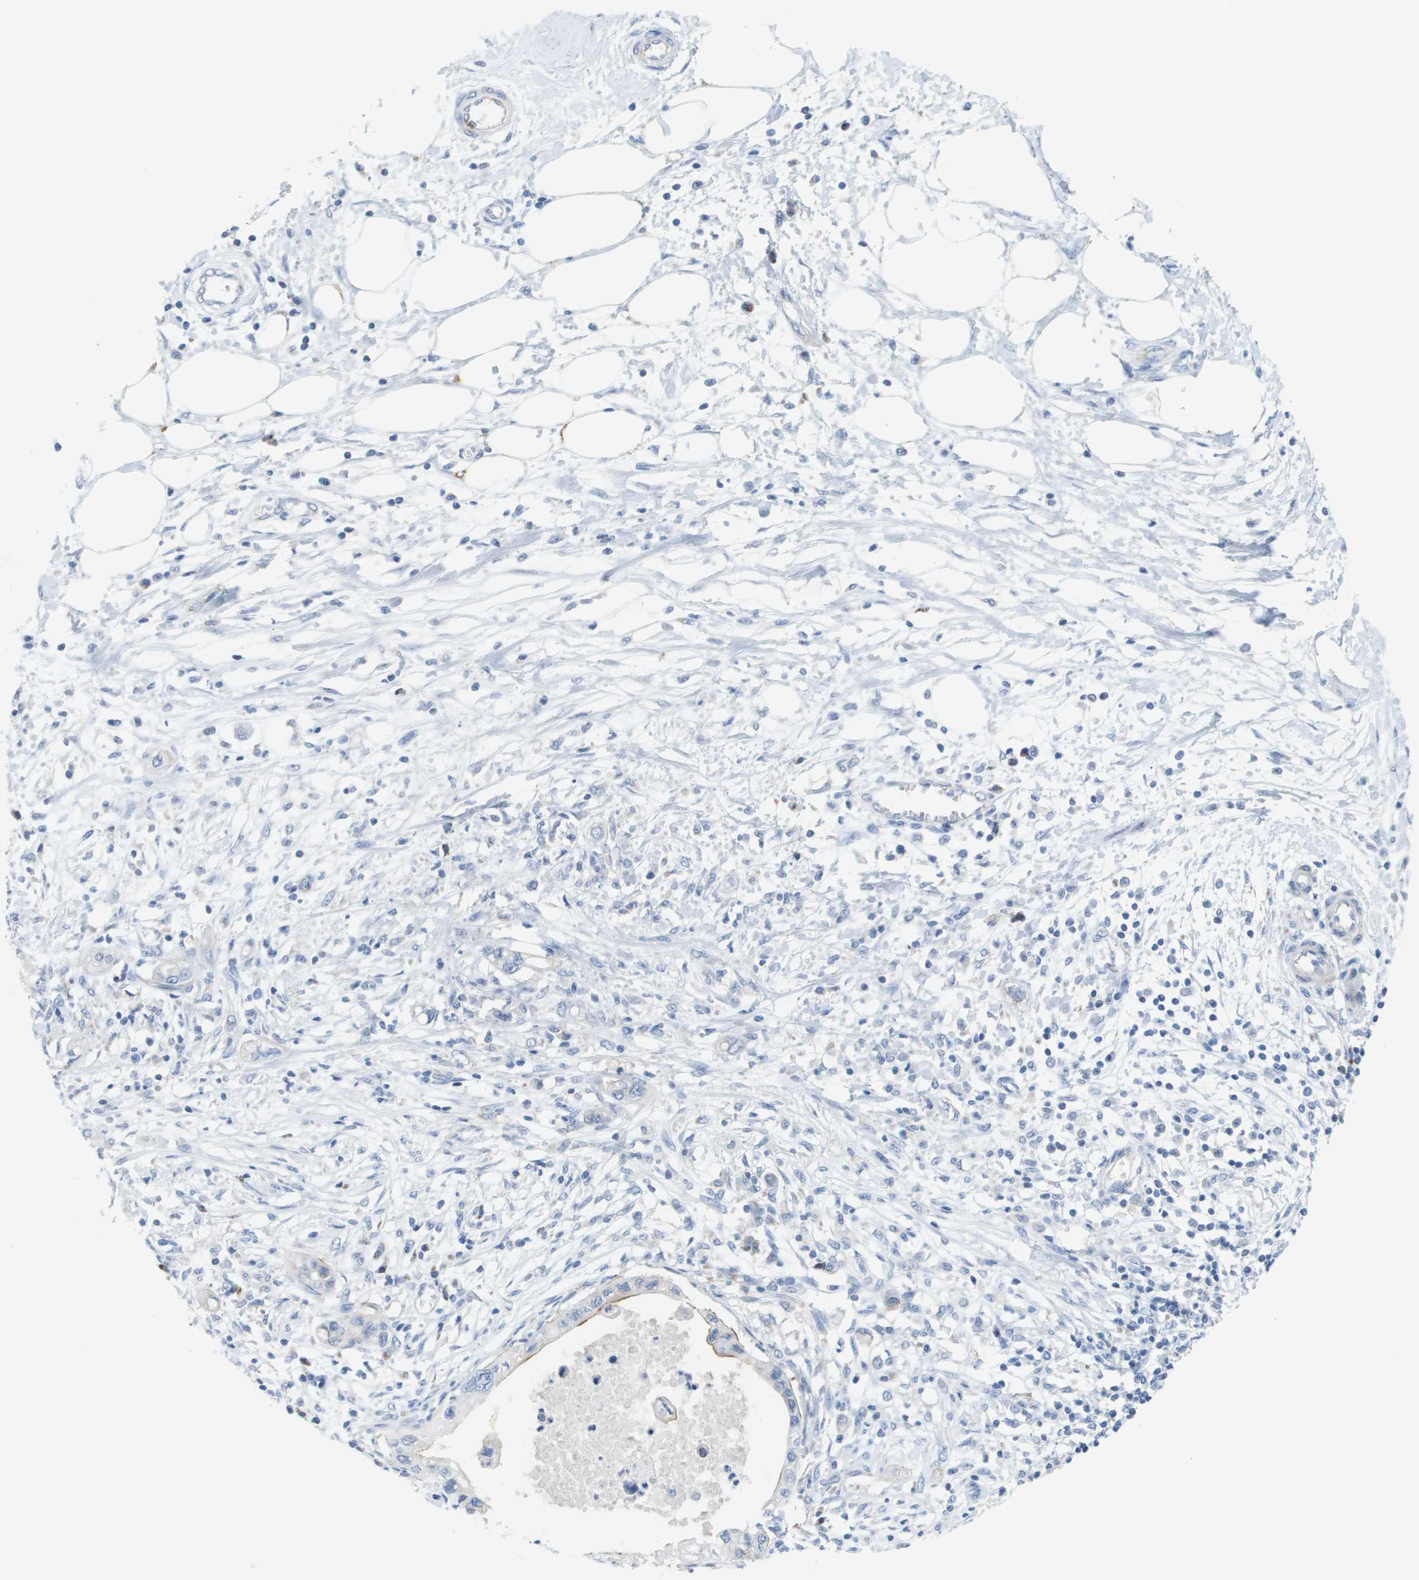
{"staining": {"intensity": "moderate", "quantity": "<25%", "location": "cytoplasmic/membranous"}, "tissue": "pancreatic cancer", "cell_type": "Tumor cells", "image_type": "cancer", "snomed": [{"axis": "morphology", "description": "Adenocarcinoma, NOS"}, {"axis": "topography", "description": "Pancreas"}], "caption": "The image demonstrates immunohistochemical staining of pancreatic cancer (adenocarcinoma). There is moderate cytoplasmic/membranous expression is identified in about <25% of tumor cells.", "gene": "TMEM223", "patient": {"sex": "male", "age": 56}}